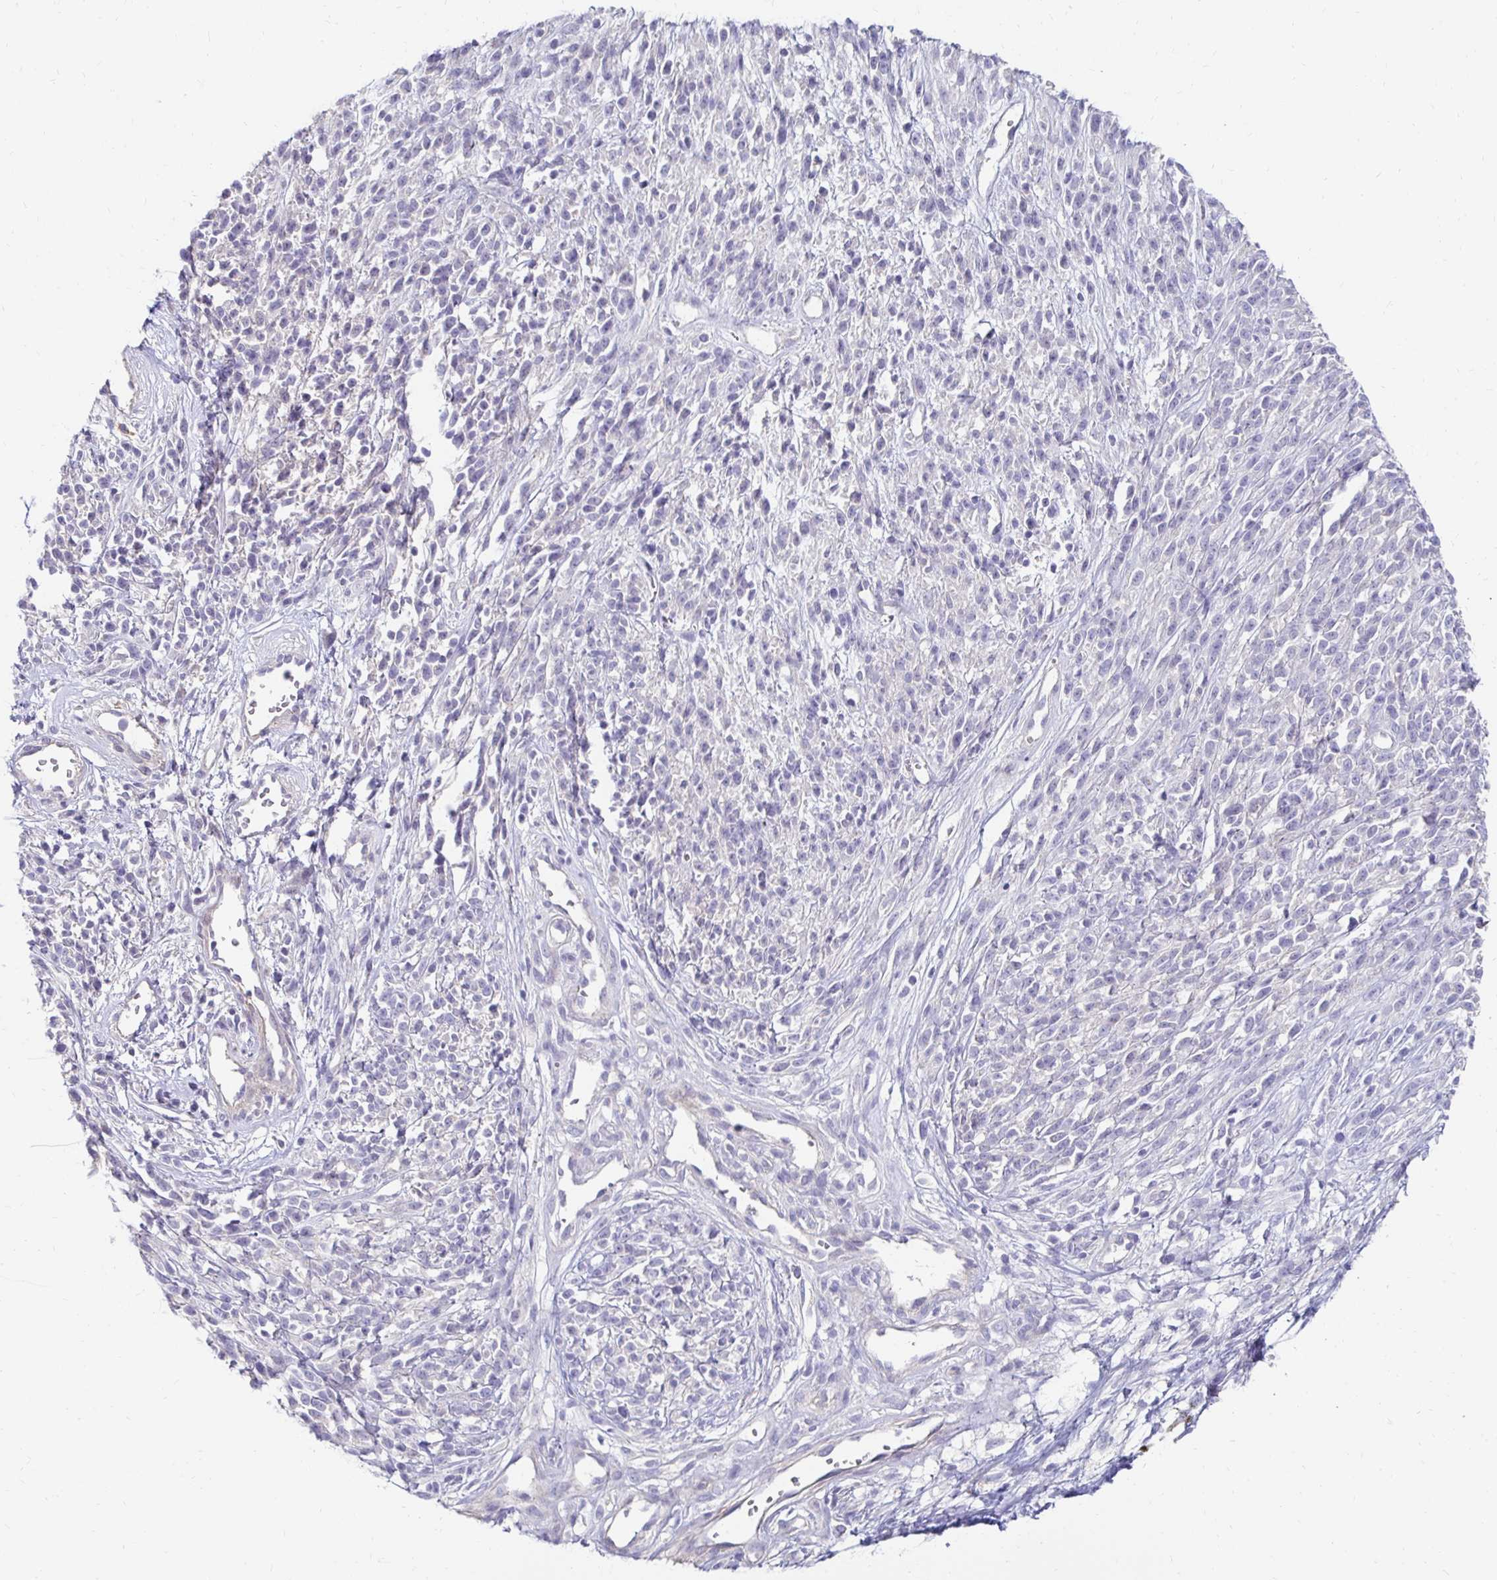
{"staining": {"intensity": "negative", "quantity": "none", "location": "none"}, "tissue": "melanoma", "cell_type": "Tumor cells", "image_type": "cancer", "snomed": [{"axis": "morphology", "description": "Malignant melanoma, NOS"}, {"axis": "topography", "description": "Skin"}, {"axis": "topography", "description": "Skin of trunk"}], "caption": "An immunohistochemistry (IHC) micrograph of melanoma is shown. There is no staining in tumor cells of melanoma.", "gene": "AKAP6", "patient": {"sex": "male", "age": 74}}